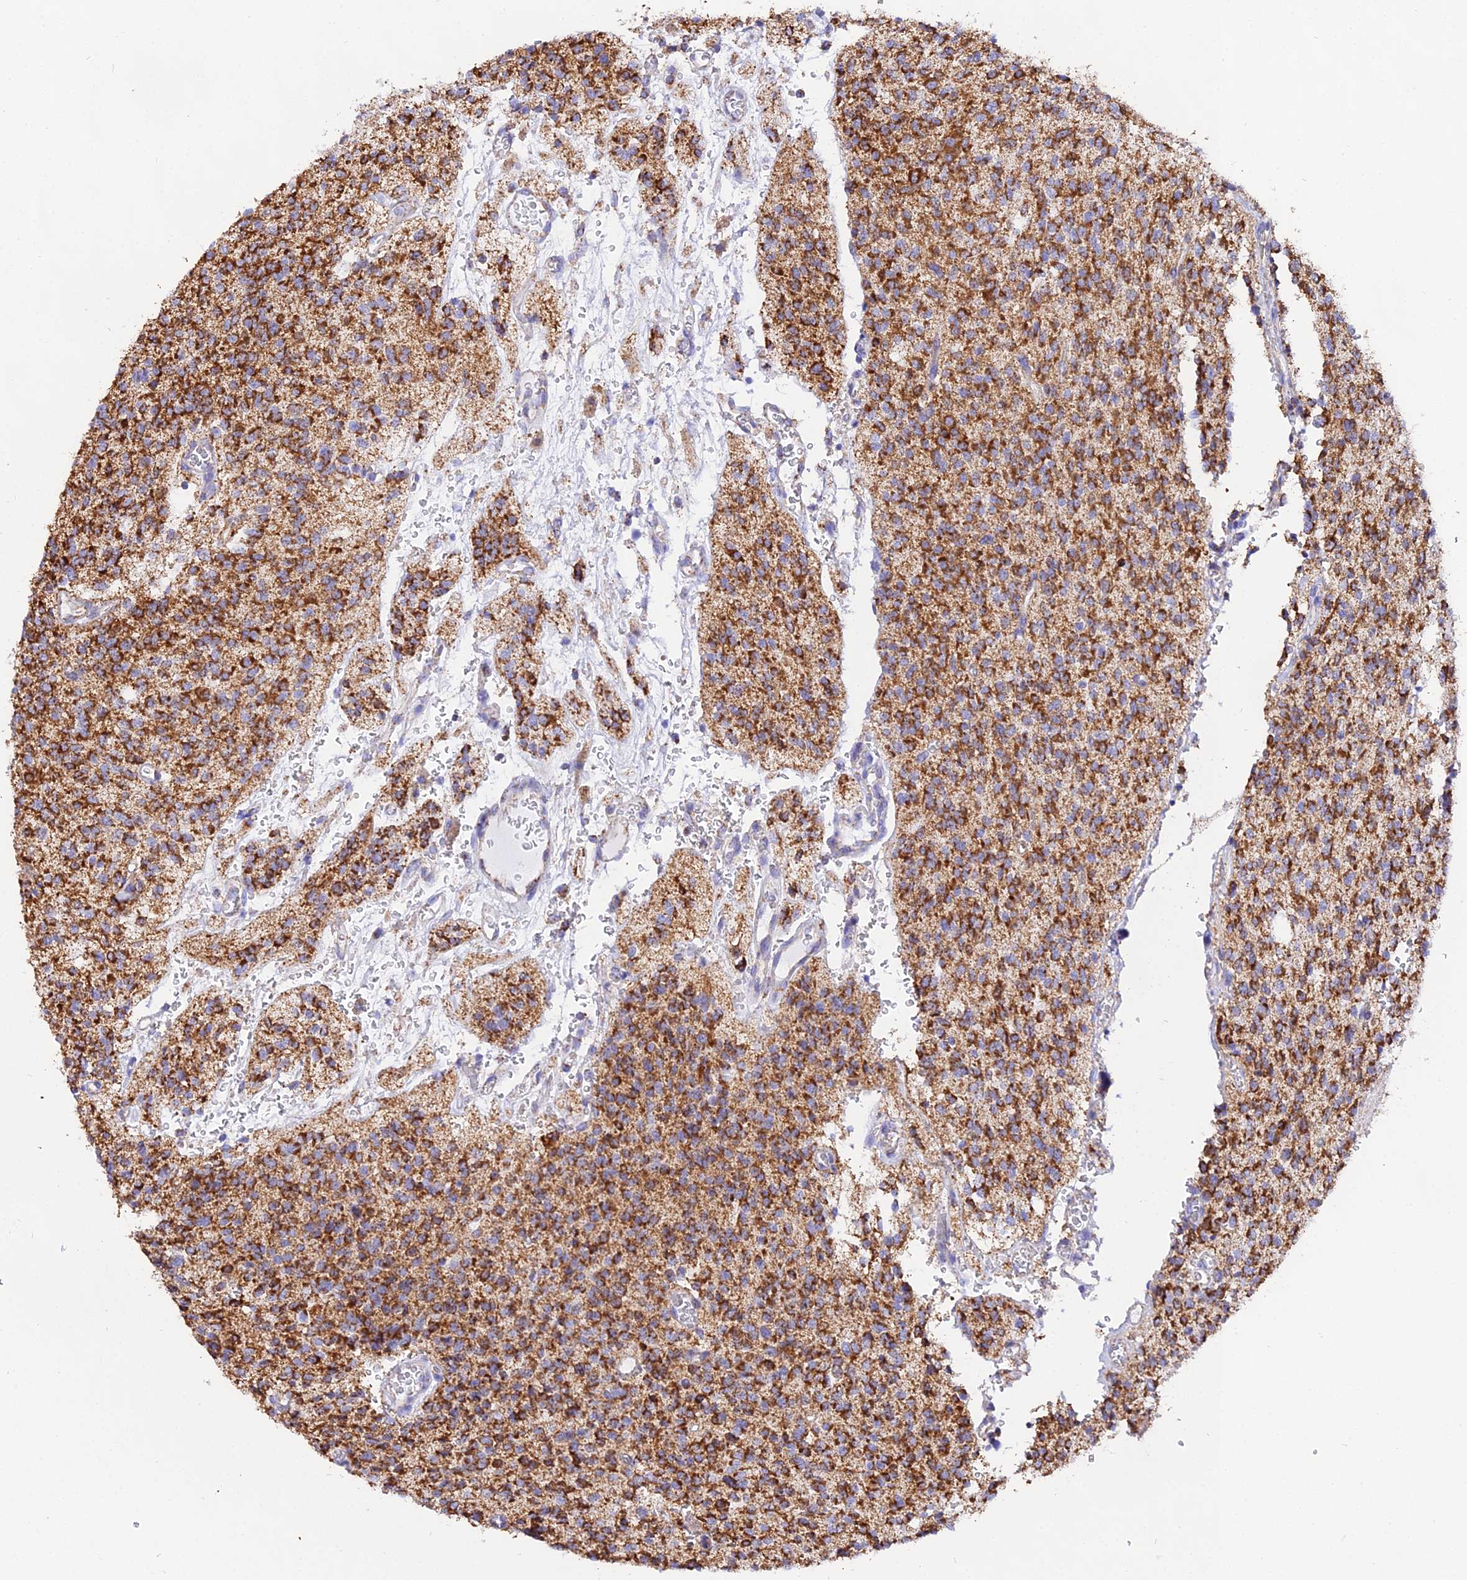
{"staining": {"intensity": "moderate", "quantity": ">75%", "location": "cytoplasmic/membranous"}, "tissue": "glioma", "cell_type": "Tumor cells", "image_type": "cancer", "snomed": [{"axis": "morphology", "description": "Glioma, malignant, High grade"}, {"axis": "topography", "description": "Brain"}], "caption": "IHC photomicrograph of neoplastic tissue: human high-grade glioma (malignant) stained using IHC demonstrates medium levels of moderate protein expression localized specifically in the cytoplasmic/membranous of tumor cells, appearing as a cytoplasmic/membranous brown color.", "gene": "ATP5PD", "patient": {"sex": "male", "age": 34}}